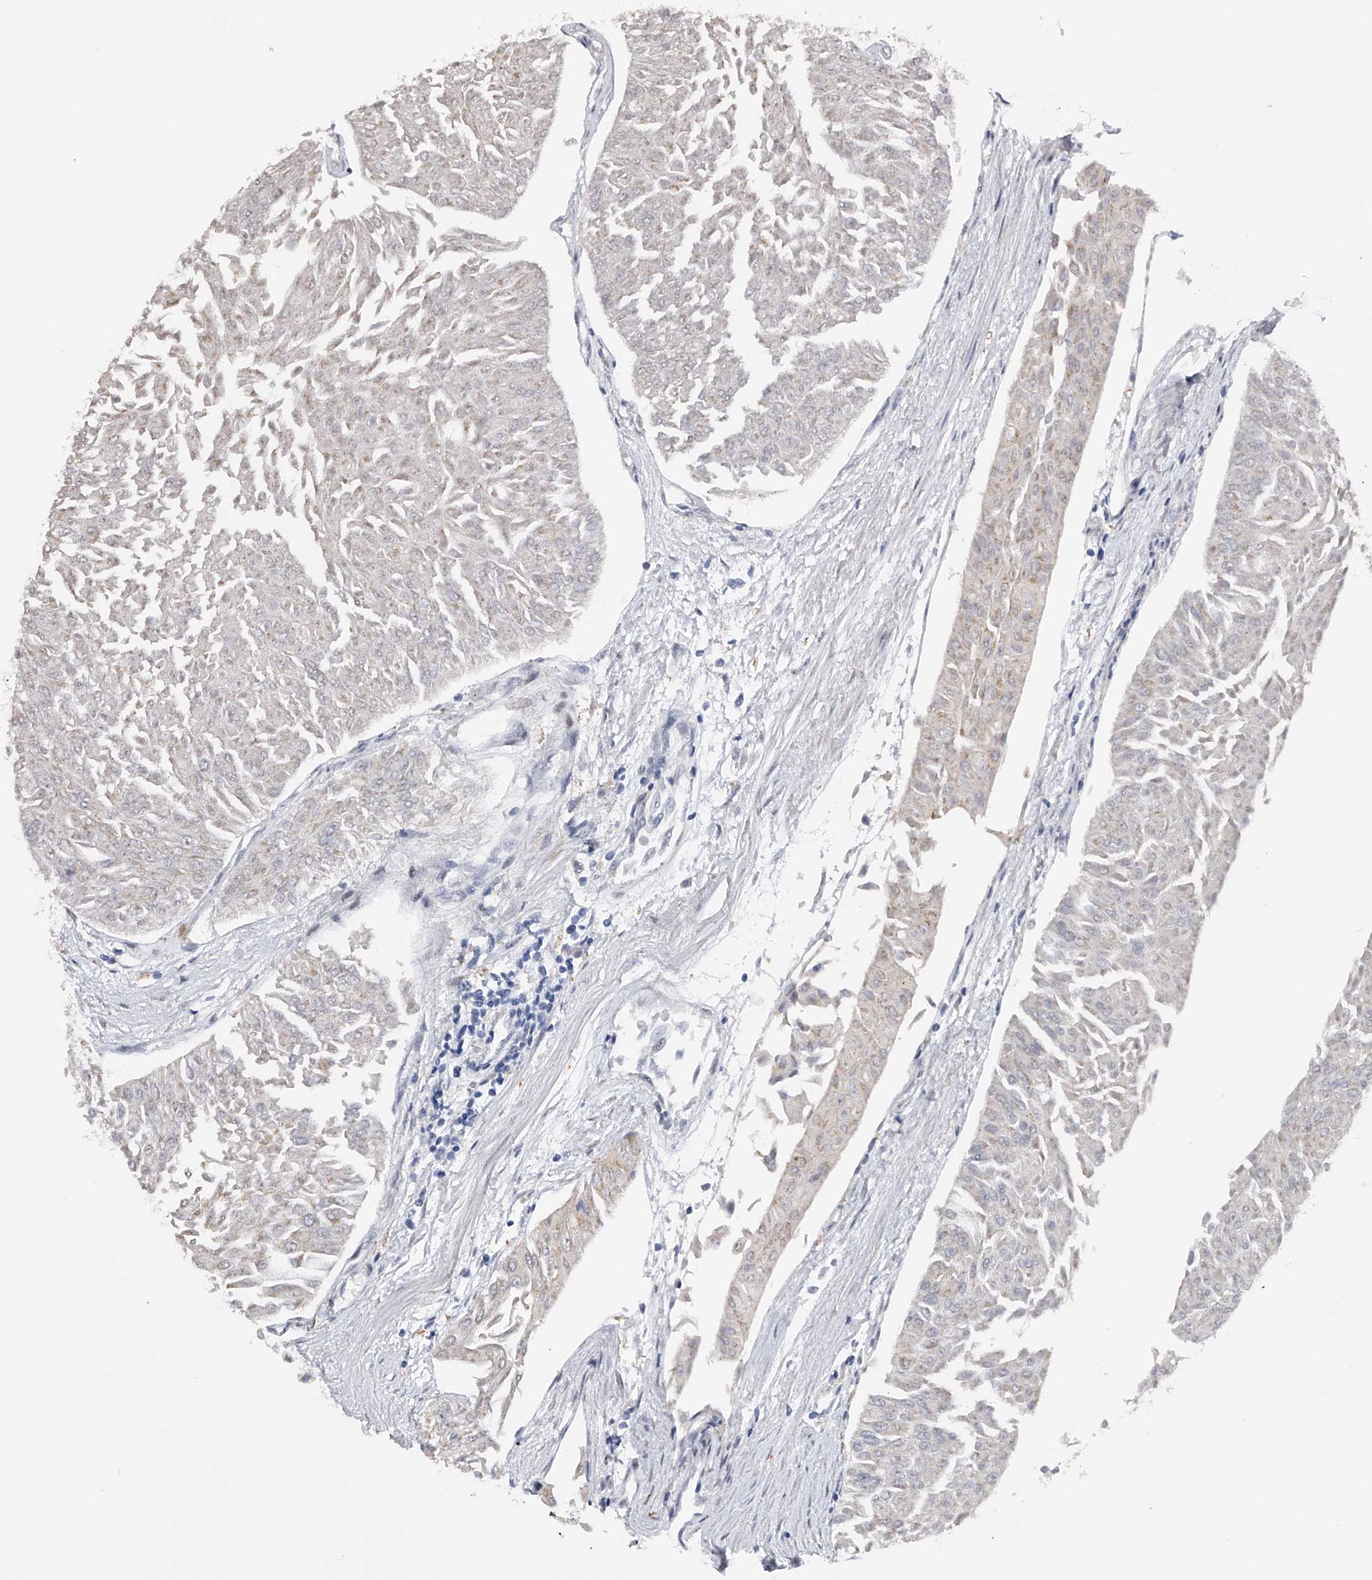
{"staining": {"intensity": "negative", "quantity": "none", "location": "none"}, "tissue": "urothelial cancer", "cell_type": "Tumor cells", "image_type": "cancer", "snomed": [{"axis": "morphology", "description": "Urothelial carcinoma, Low grade"}, {"axis": "topography", "description": "Urinary bladder"}], "caption": "The histopathology image demonstrates no significant positivity in tumor cells of urothelial carcinoma (low-grade). (DAB immunohistochemistry (IHC) with hematoxylin counter stain).", "gene": "RWDD2A", "patient": {"sex": "male", "age": 67}}